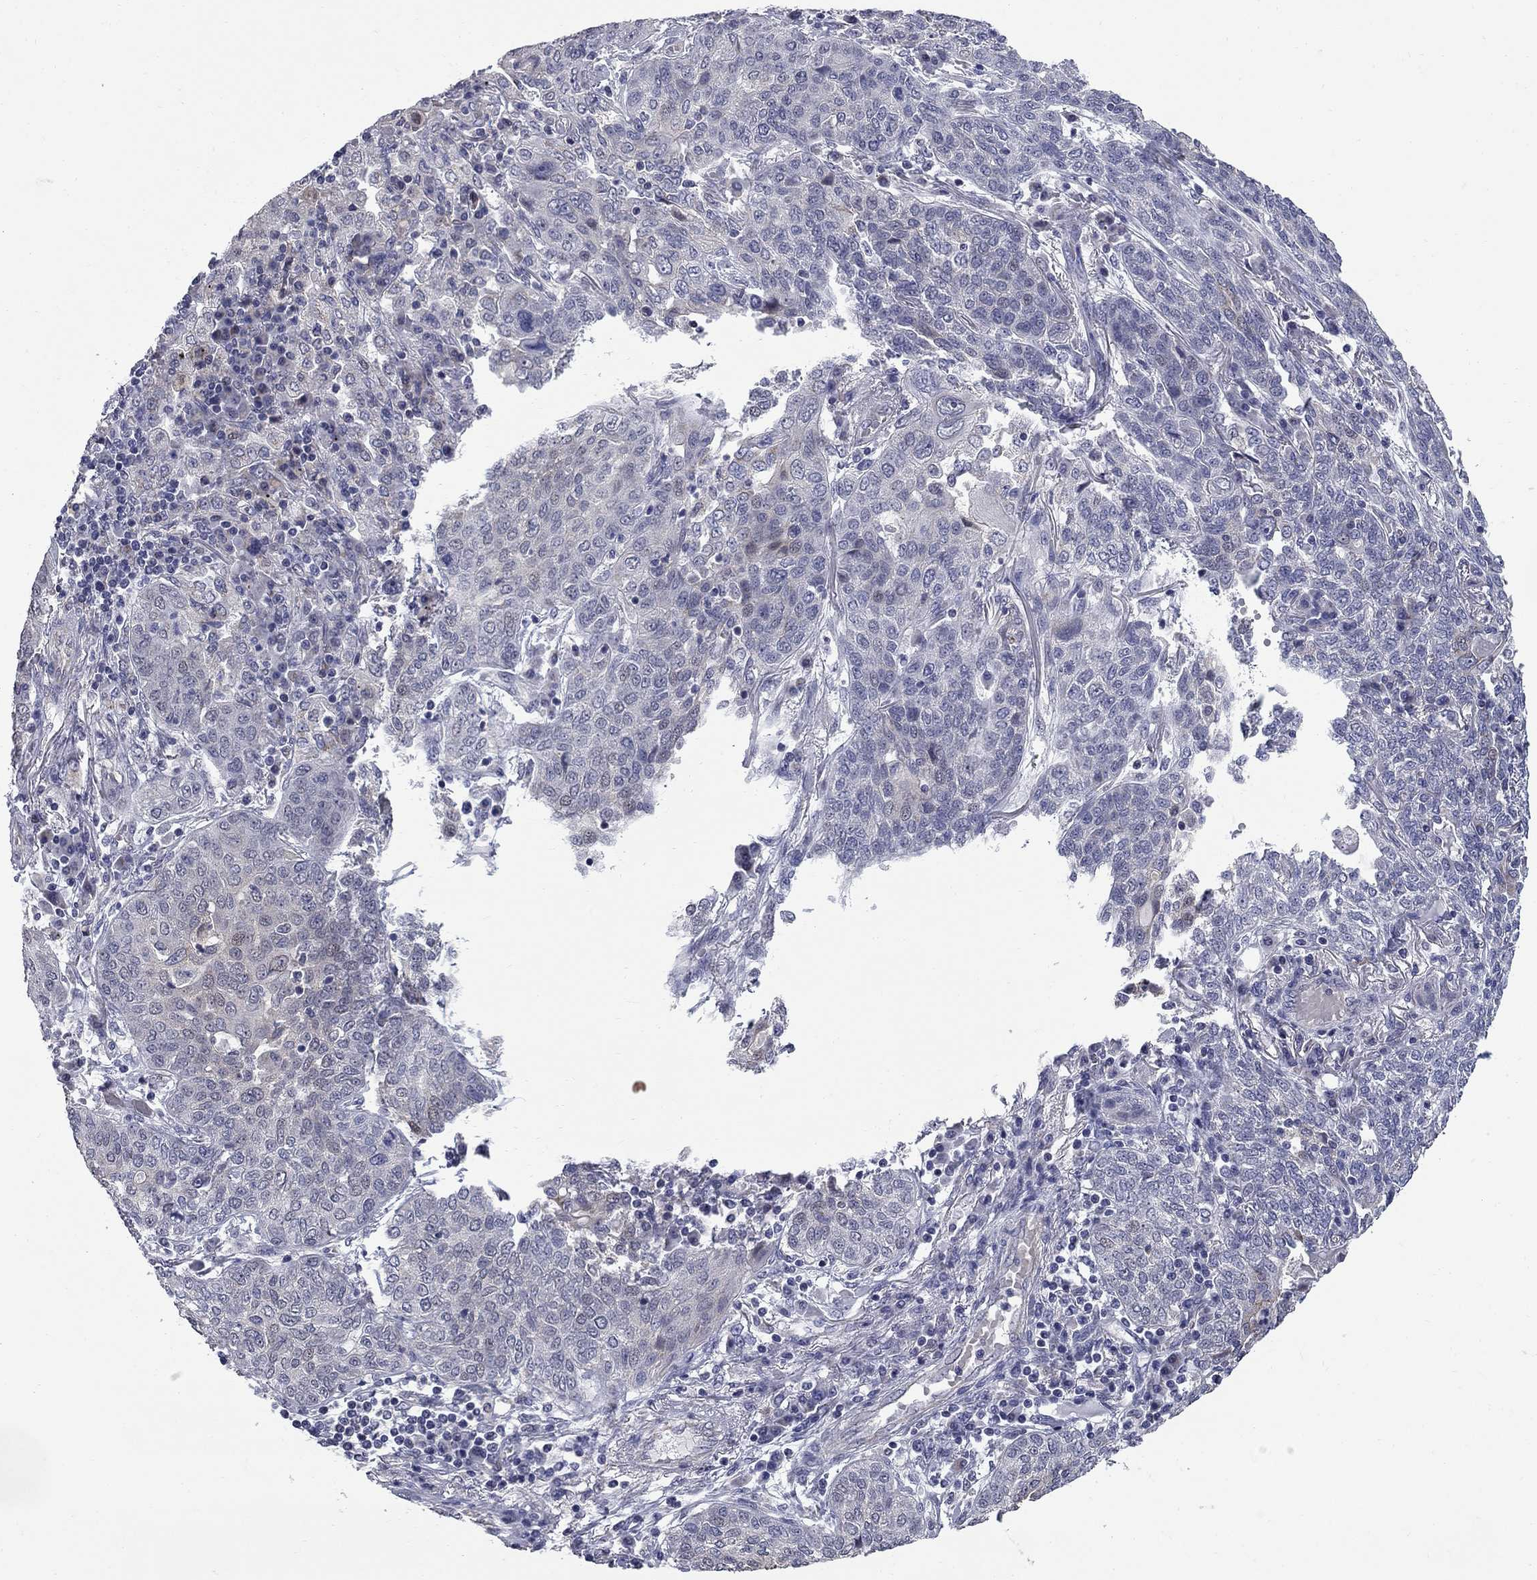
{"staining": {"intensity": "negative", "quantity": "none", "location": "none"}, "tissue": "lung cancer", "cell_type": "Tumor cells", "image_type": "cancer", "snomed": [{"axis": "morphology", "description": "Squamous cell carcinoma, NOS"}, {"axis": "topography", "description": "Lung"}], "caption": "IHC photomicrograph of human lung cancer (squamous cell carcinoma) stained for a protein (brown), which shows no expression in tumor cells.", "gene": "HTR4", "patient": {"sex": "female", "age": 70}}